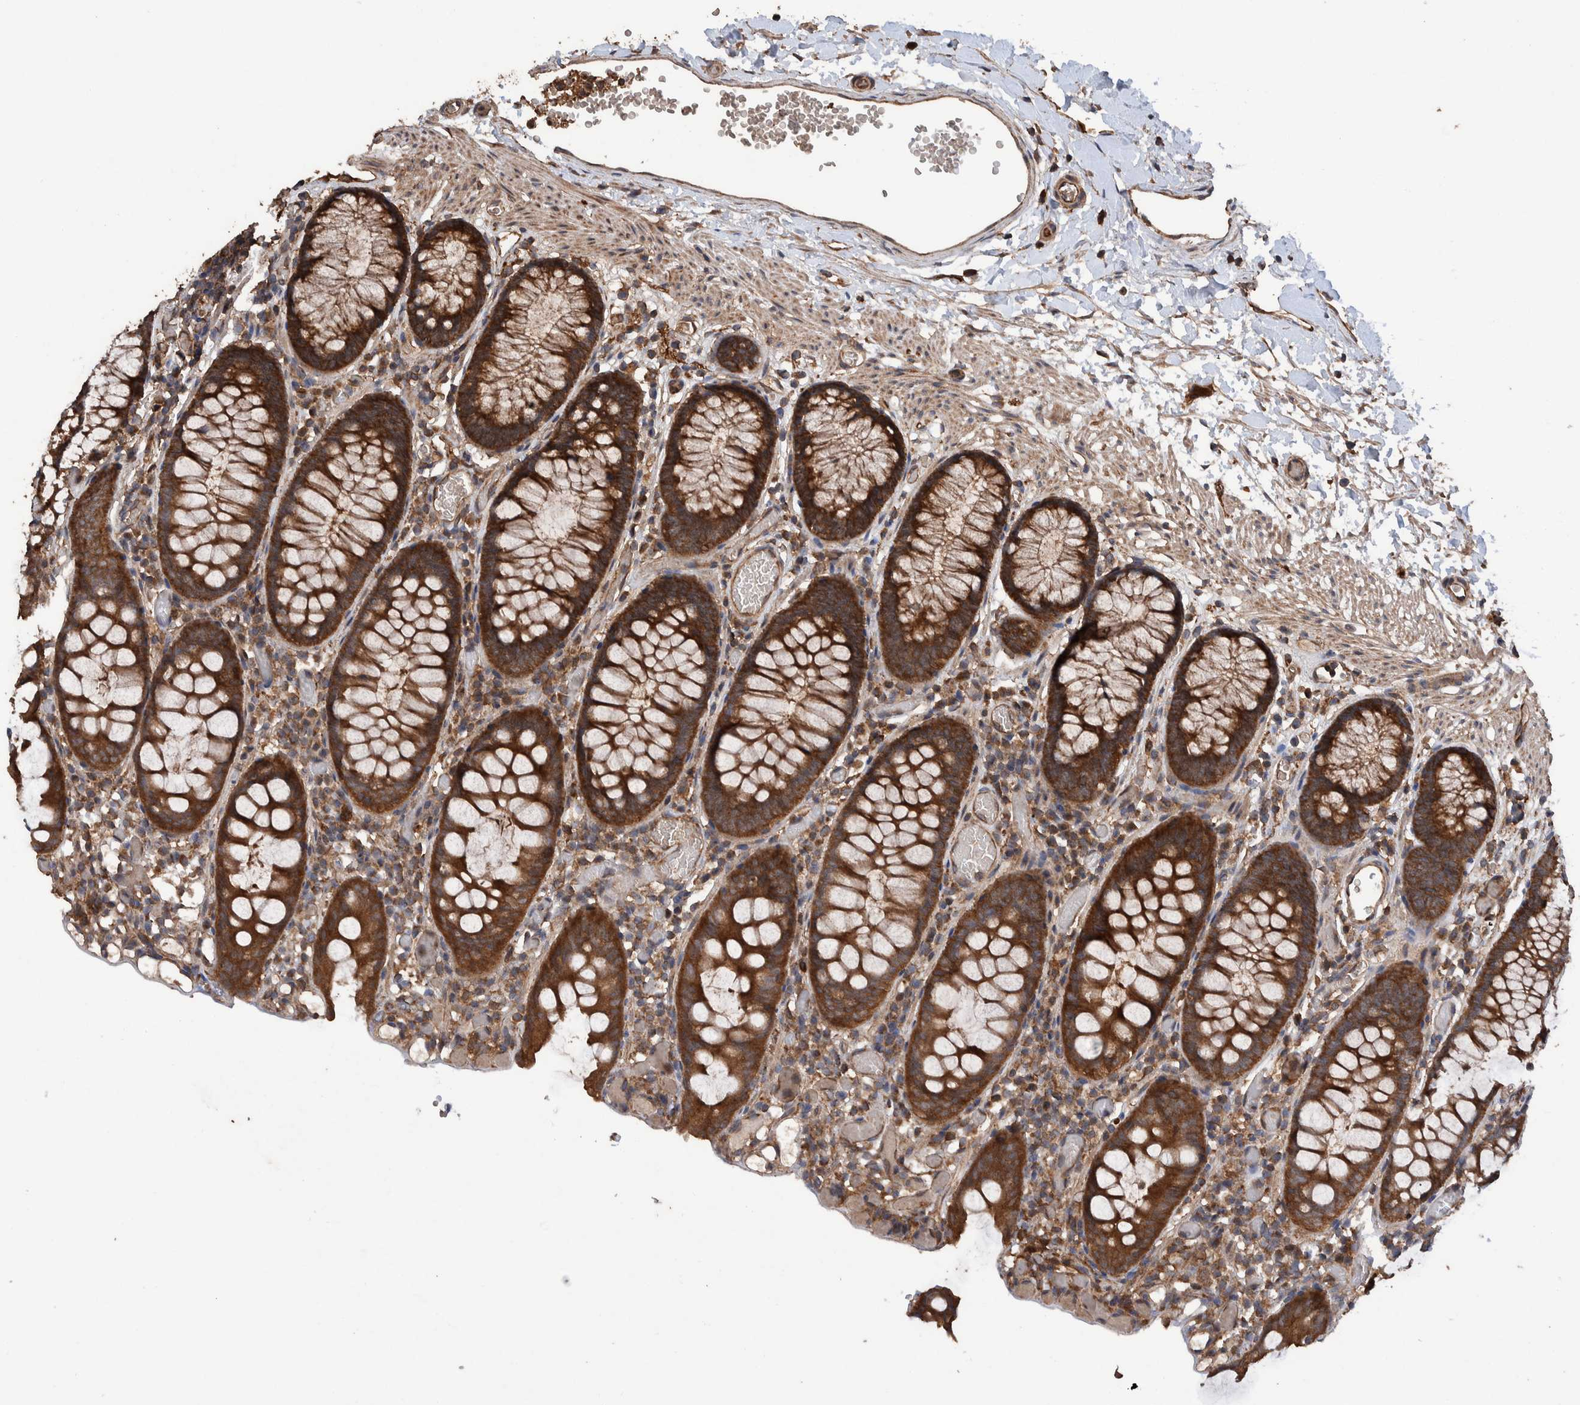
{"staining": {"intensity": "strong", "quantity": ">75%", "location": "cytoplasmic/membranous"}, "tissue": "colon", "cell_type": "Endothelial cells", "image_type": "normal", "snomed": [{"axis": "morphology", "description": "Normal tissue, NOS"}, {"axis": "topography", "description": "Colon"}], "caption": "IHC of benign colon shows high levels of strong cytoplasmic/membranous expression in approximately >75% of endothelial cells. The protein of interest is stained brown, and the nuclei are stained in blue (DAB (3,3'-diaminobenzidine) IHC with brightfield microscopy, high magnification).", "gene": "ENSG00000251537", "patient": {"sex": "male", "age": 14}}